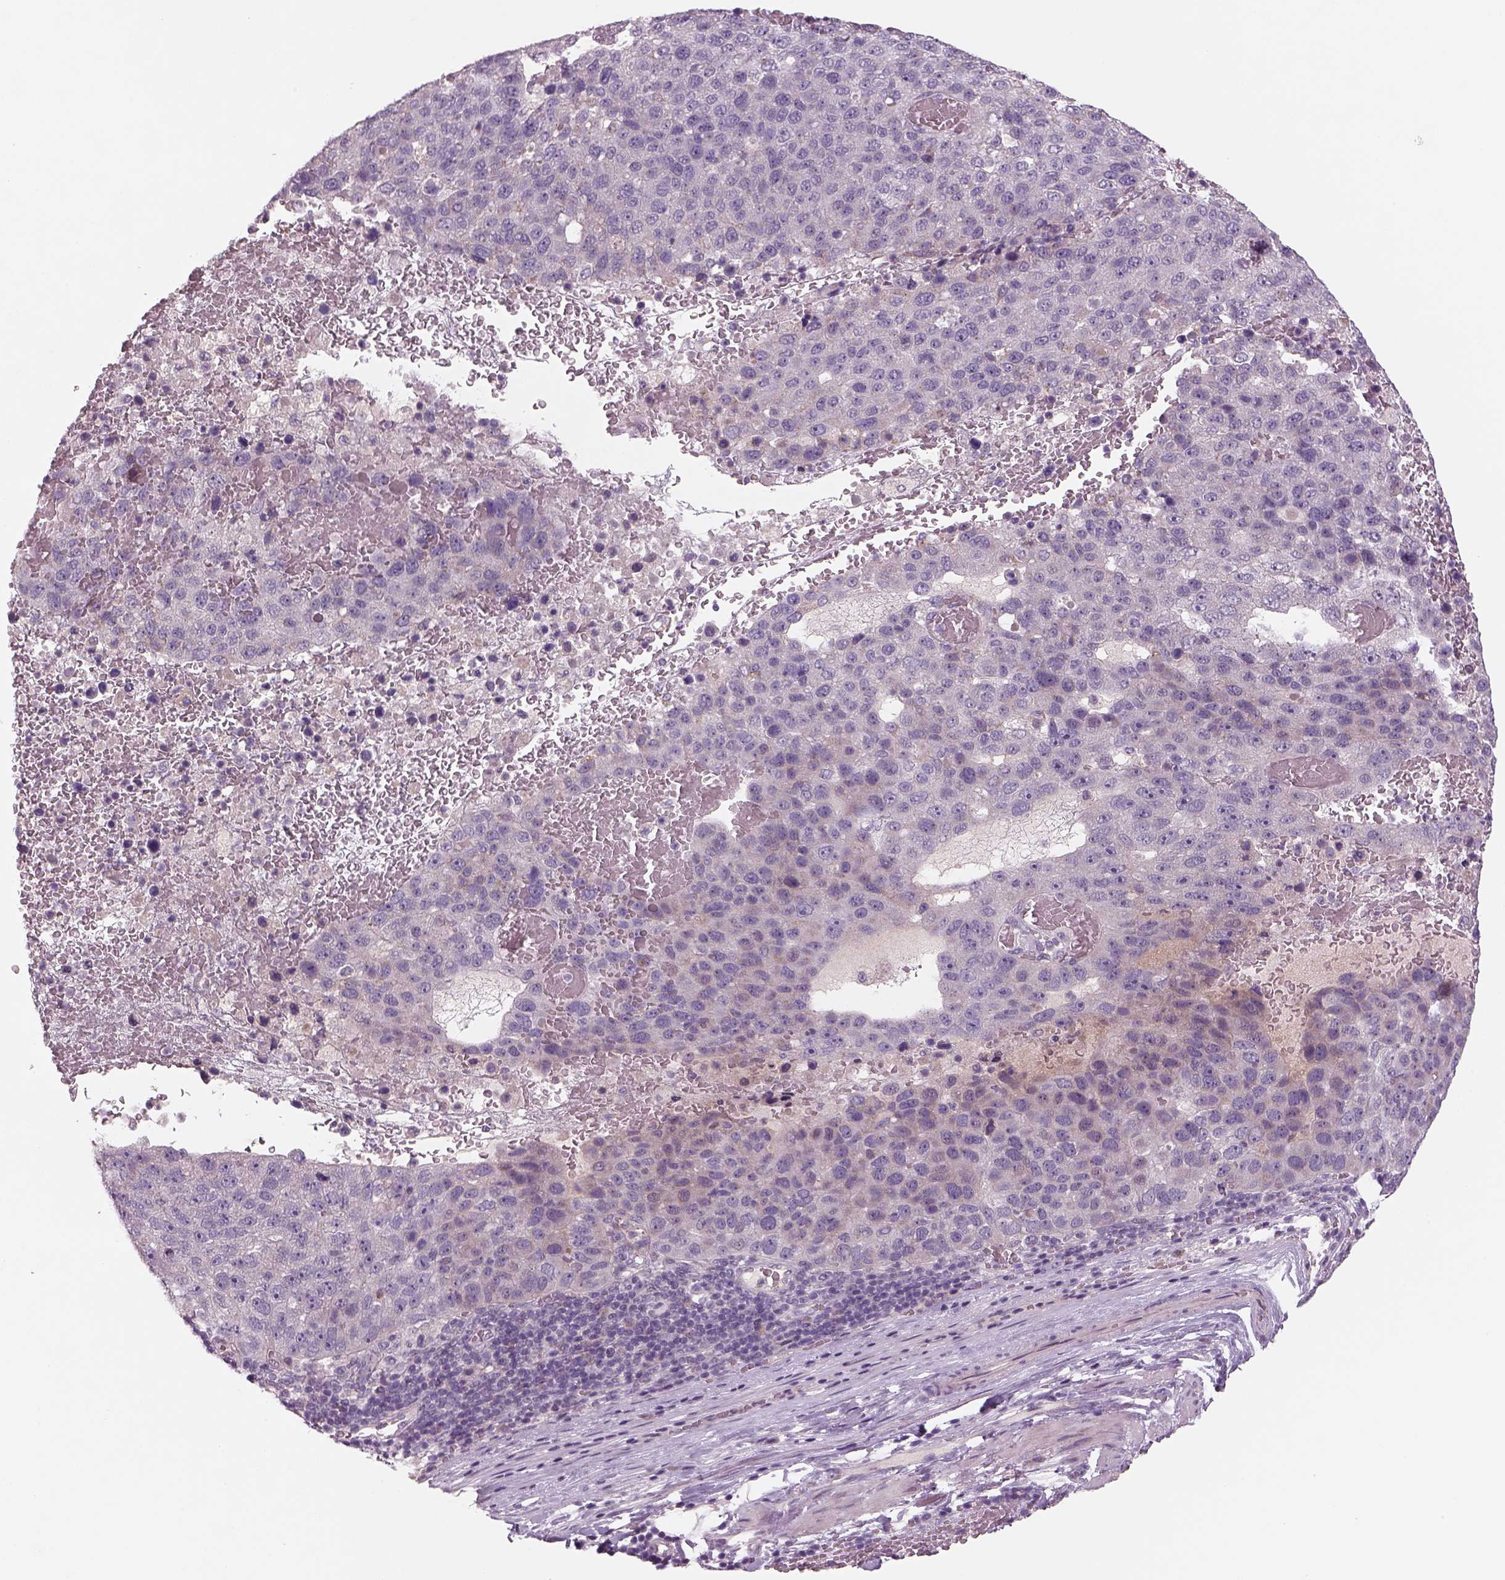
{"staining": {"intensity": "negative", "quantity": "none", "location": "none"}, "tissue": "pancreatic cancer", "cell_type": "Tumor cells", "image_type": "cancer", "snomed": [{"axis": "morphology", "description": "Adenocarcinoma, NOS"}, {"axis": "topography", "description": "Pancreas"}], "caption": "The IHC image has no significant positivity in tumor cells of pancreatic cancer (adenocarcinoma) tissue.", "gene": "PENK", "patient": {"sex": "female", "age": 61}}